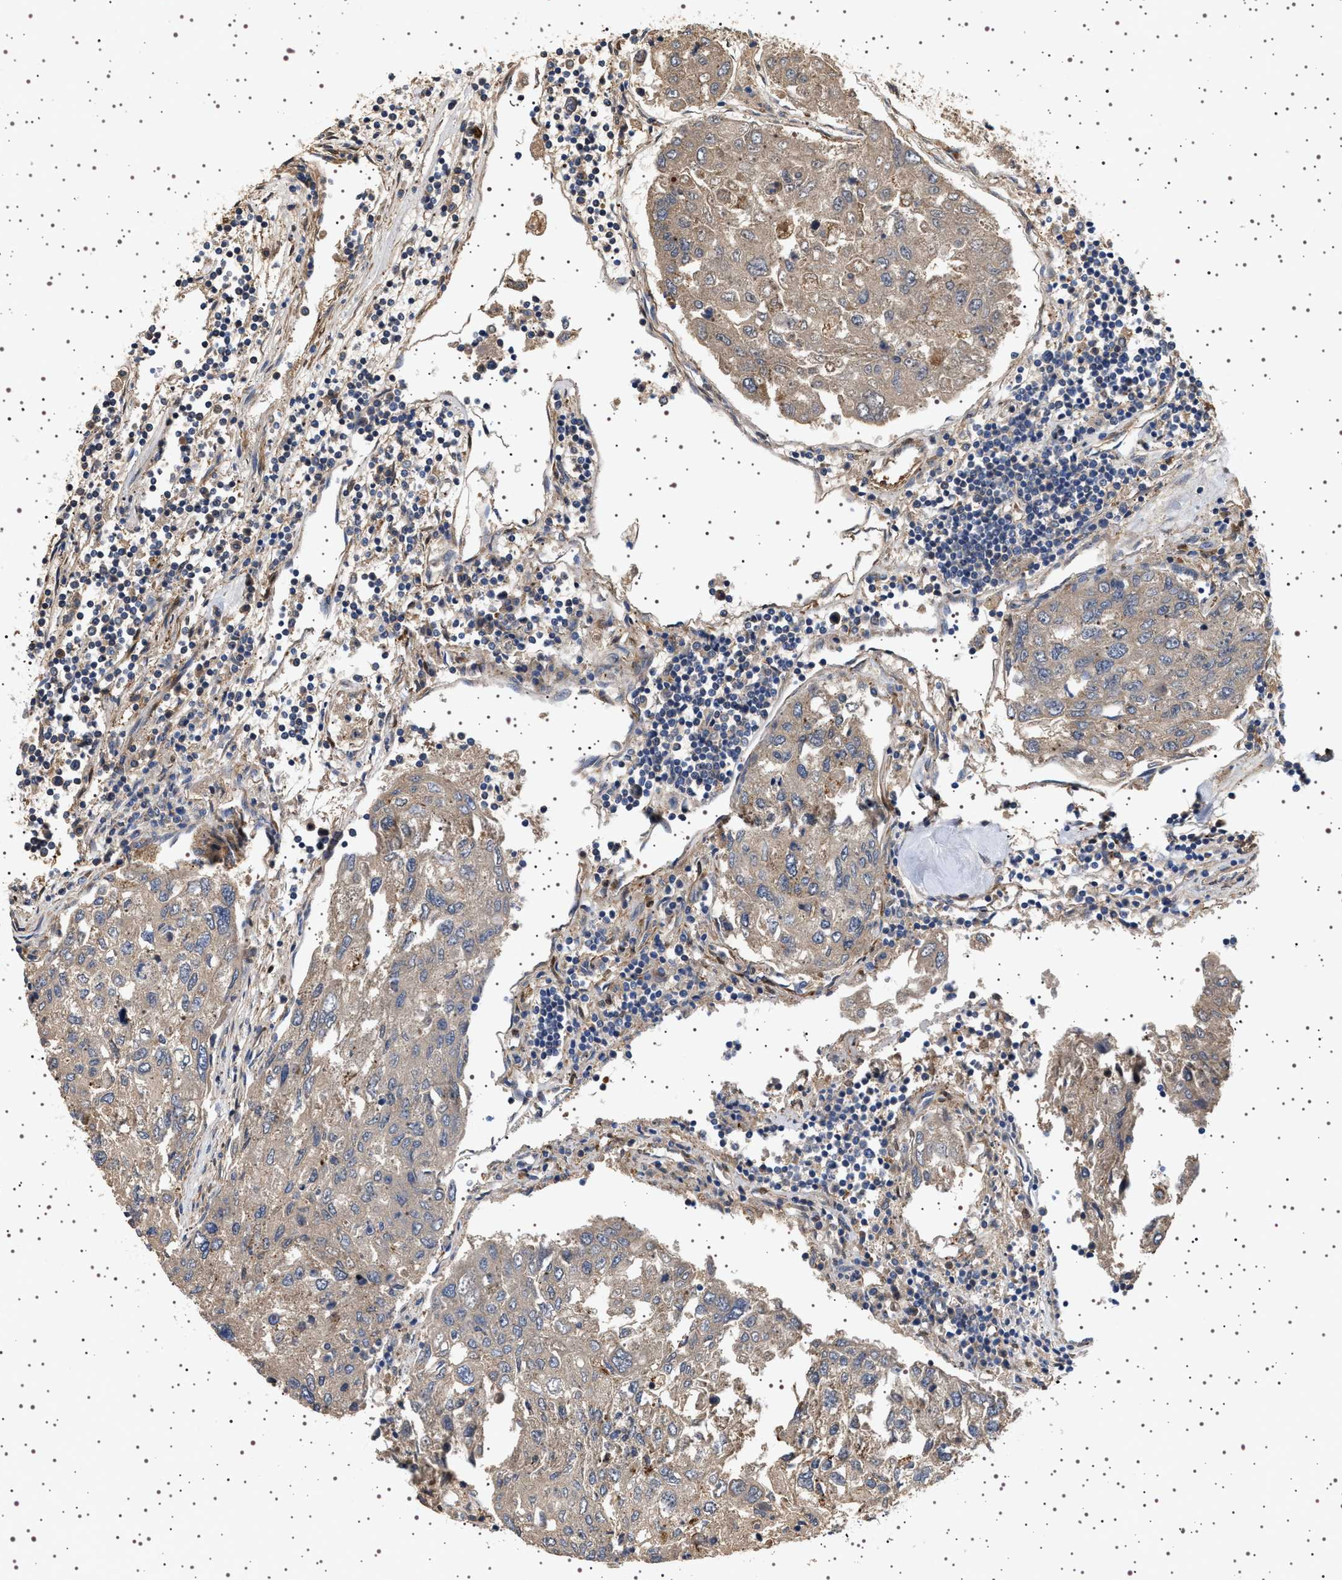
{"staining": {"intensity": "weak", "quantity": ">75%", "location": "cytoplasmic/membranous"}, "tissue": "urothelial cancer", "cell_type": "Tumor cells", "image_type": "cancer", "snomed": [{"axis": "morphology", "description": "Urothelial carcinoma, High grade"}, {"axis": "topography", "description": "Lymph node"}, {"axis": "topography", "description": "Urinary bladder"}], "caption": "The image demonstrates a brown stain indicating the presence of a protein in the cytoplasmic/membranous of tumor cells in high-grade urothelial carcinoma.", "gene": "GUCY1B1", "patient": {"sex": "male", "age": 51}}